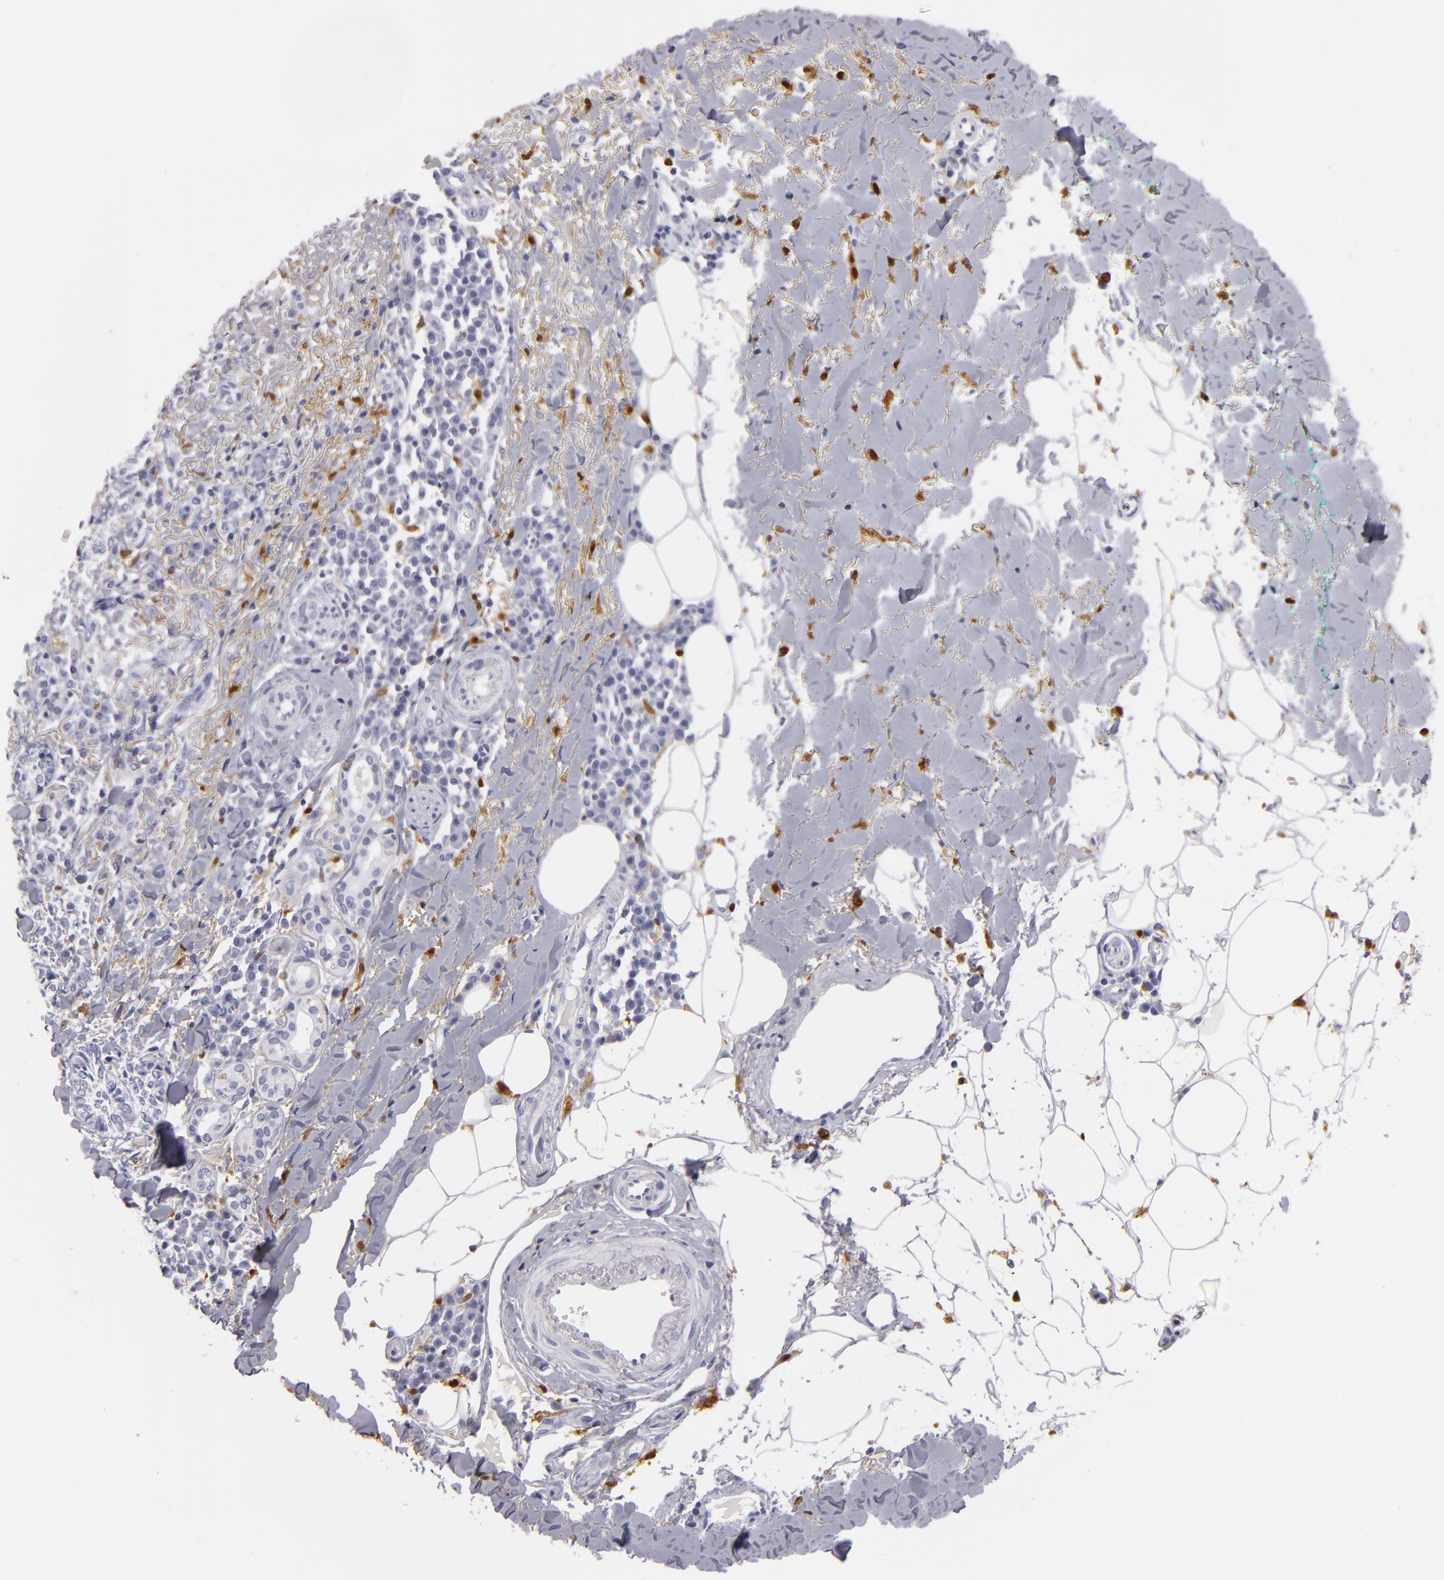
{"staining": {"intensity": "negative", "quantity": "none", "location": "none"}, "tissue": "skin cancer", "cell_type": "Tumor cells", "image_type": "cancer", "snomed": [{"axis": "morphology", "description": "Basal cell carcinoma"}, {"axis": "topography", "description": "Skin"}], "caption": "Immunohistochemistry (IHC) of human skin basal cell carcinoma displays no positivity in tumor cells.", "gene": "F13A1", "patient": {"sex": "female", "age": 89}}